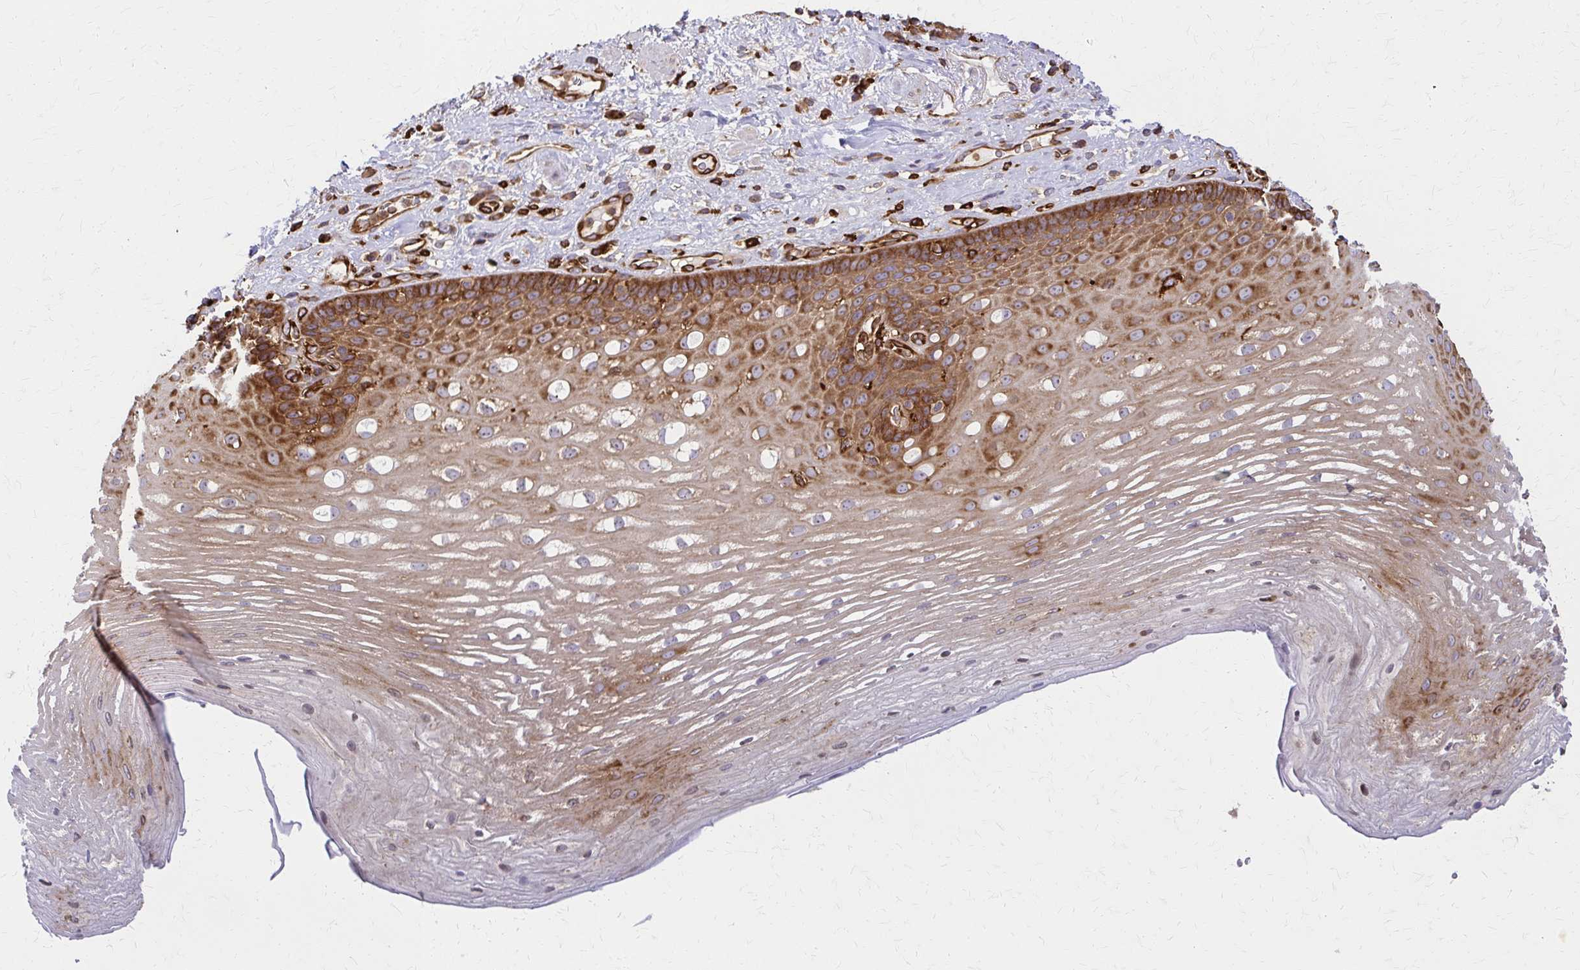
{"staining": {"intensity": "strong", "quantity": "25%-75%", "location": "cytoplasmic/membranous"}, "tissue": "esophagus", "cell_type": "Squamous epithelial cells", "image_type": "normal", "snomed": [{"axis": "morphology", "description": "Normal tissue, NOS"}, {"axis": "topography", "description": "Esophagus"}], "caption": "Squamous epithelial cells reveal strong cytoplasmic/membranous expression in about 25%-75% of cells in unremarkable esophagus. (IHC, brightfield microscopy, high magnification).", "gene": "WASF2", "patient": {"sex": "male", "age": 62}}